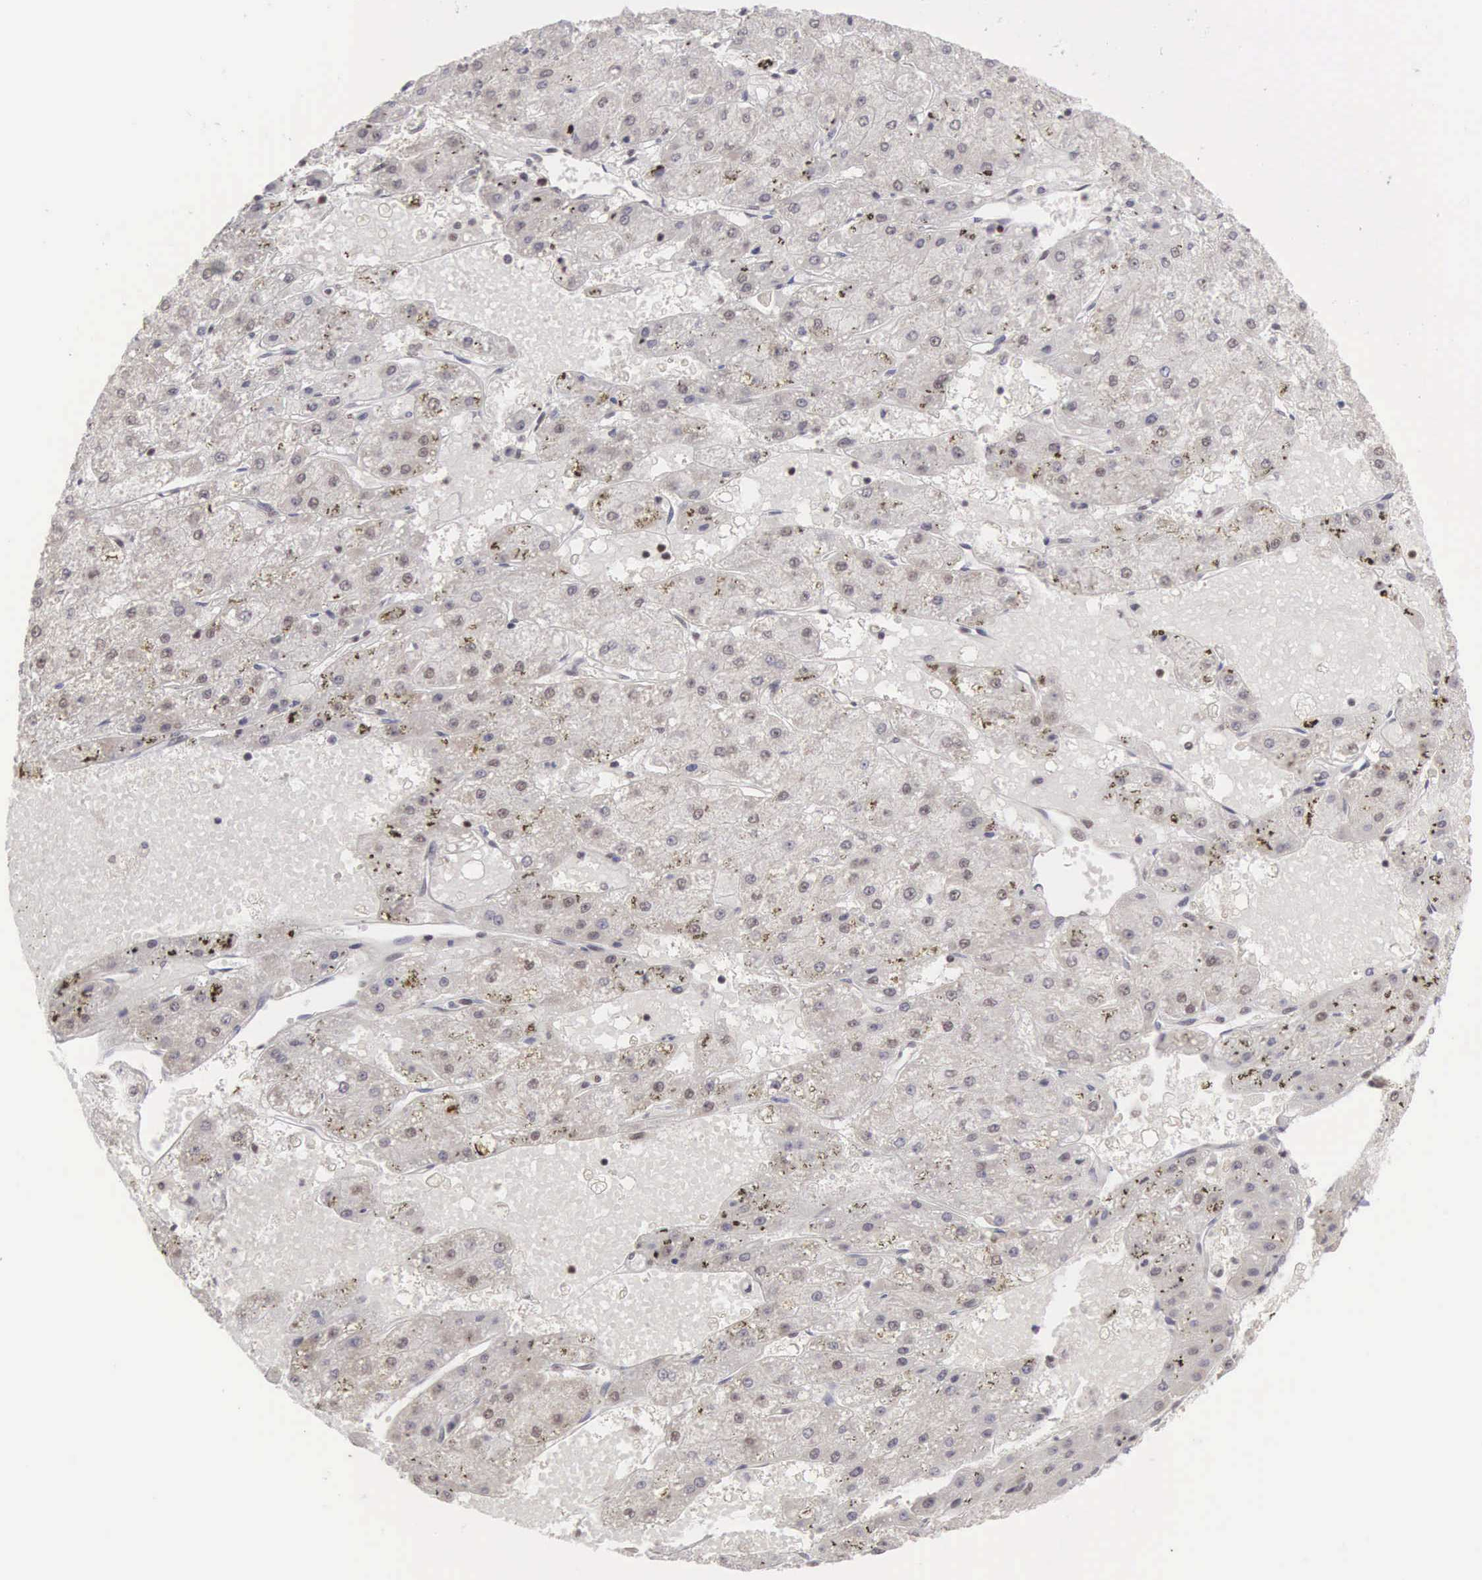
{"staining": {"intensity": "negative", "quantity": "none", "location": "none"}, "tissue": "liver cancer", "cell_type": "Tumor cells", "image_type": "cancer", "snomed": [{"axis": "morphology", "description": "Carcinoma, Hepatocellular, NOS"}, {"axis": "topography", "description": "Liver"}], "caption": "Tumor cells show no significant staining in liver cancer (hepatocellular carcinoma).", "gene": "HTATSF1", "patient": {"sex": "female", "age": 52}}